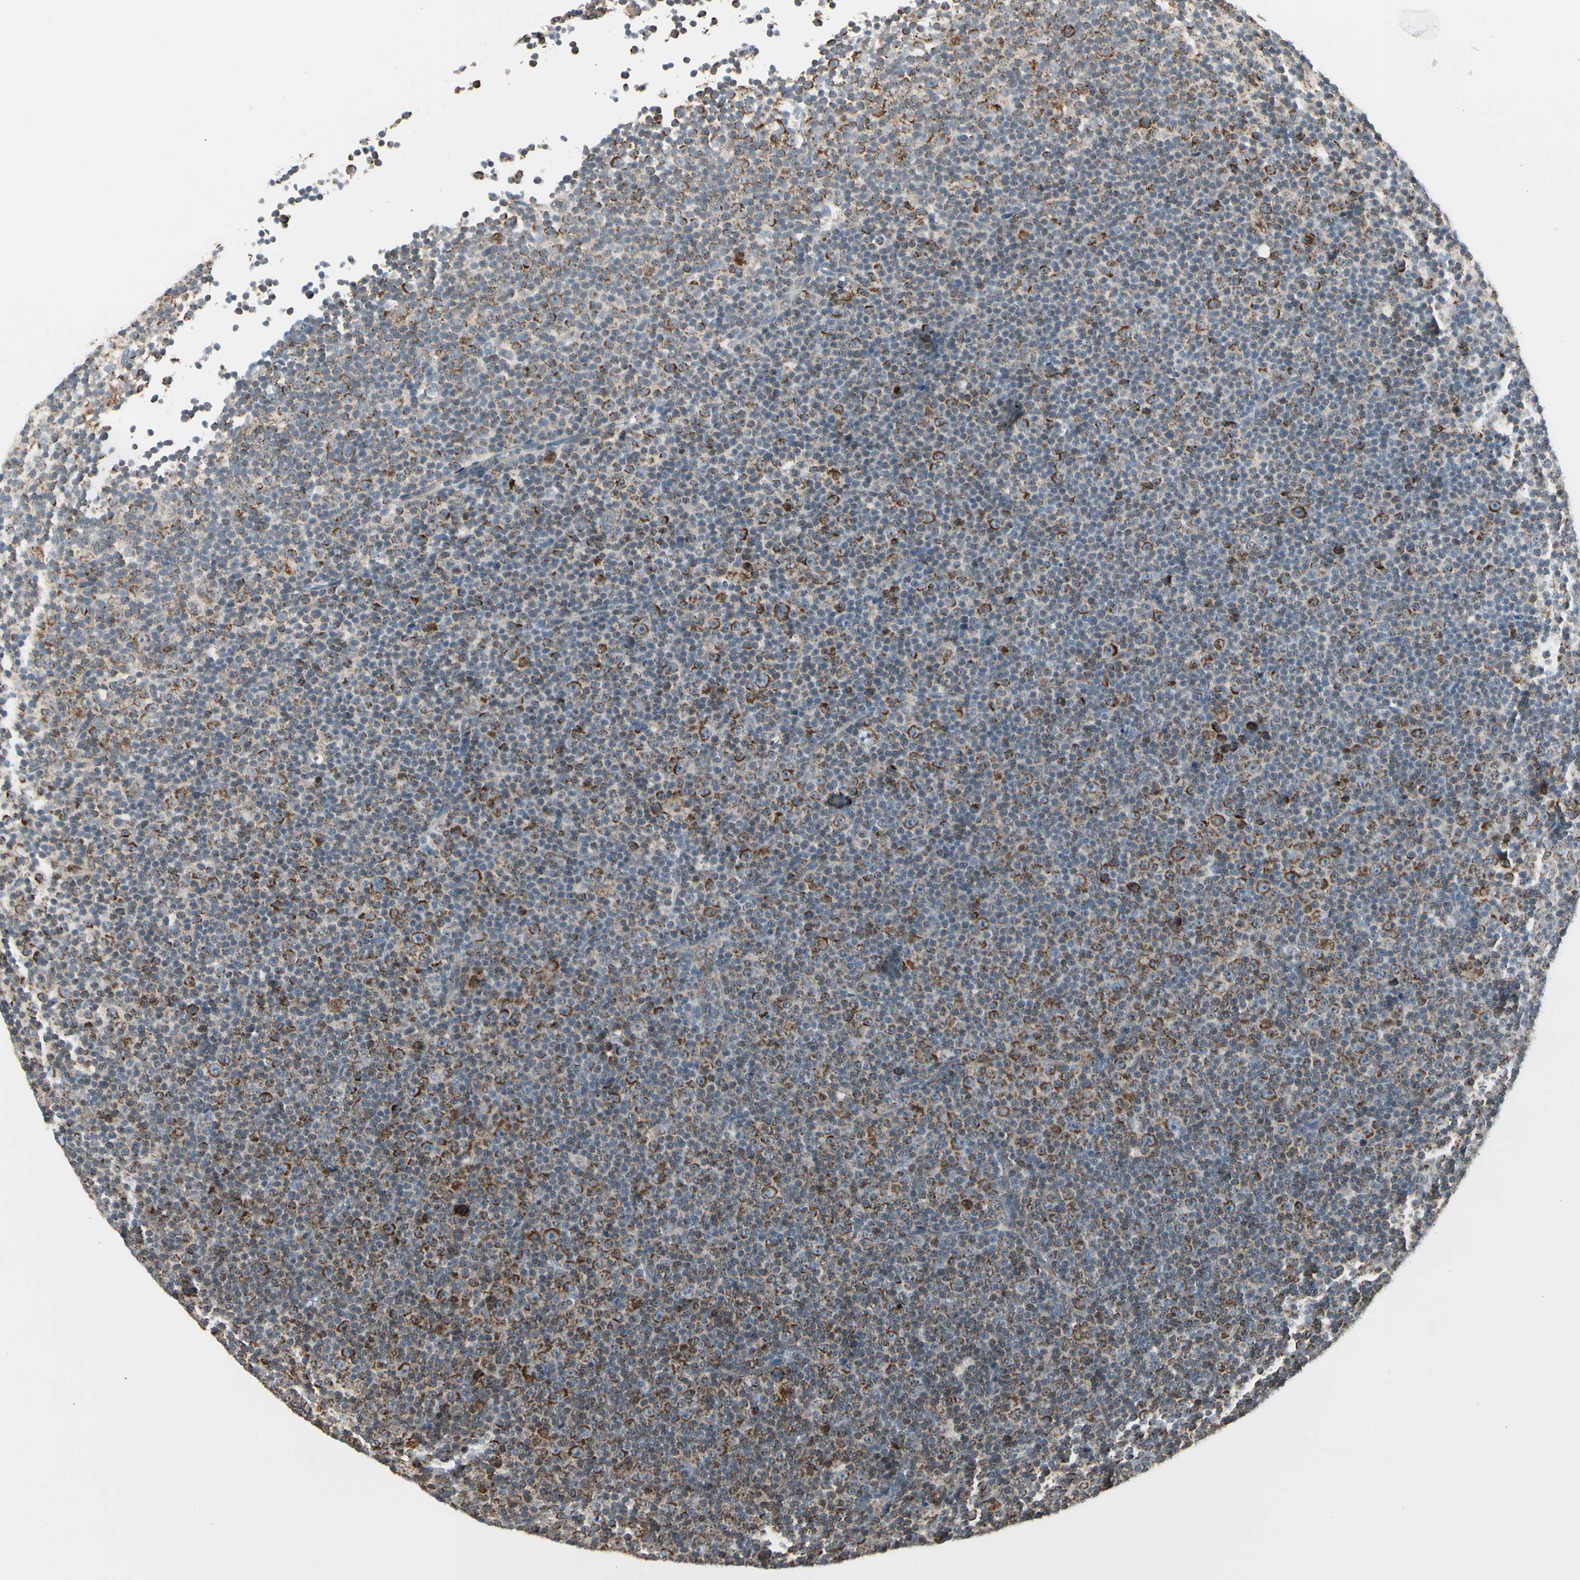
{"staining": {"intensity": "strong", "quantity": ">75%", "location": "cytoplasmic/membranous"}, "tissue": "lymphoma", "cell_type": "Tumor cells", "image_type": "cancer", "snomed": [{"axis": "morphology", "description": "Malignant lymphoma, non-Hodgkin's type, Low grade"}, {"axis": "topography", "description": "Lymph node"}], "caption": "IHC image of human lymphoma stained for a protein (brown), which reveals high levels of strong cytoplasmic/membranous positivity in approximately >75% of tumor cells.", "gene": "ANKS6", "patient": {"sex": "female", "age": 67}}